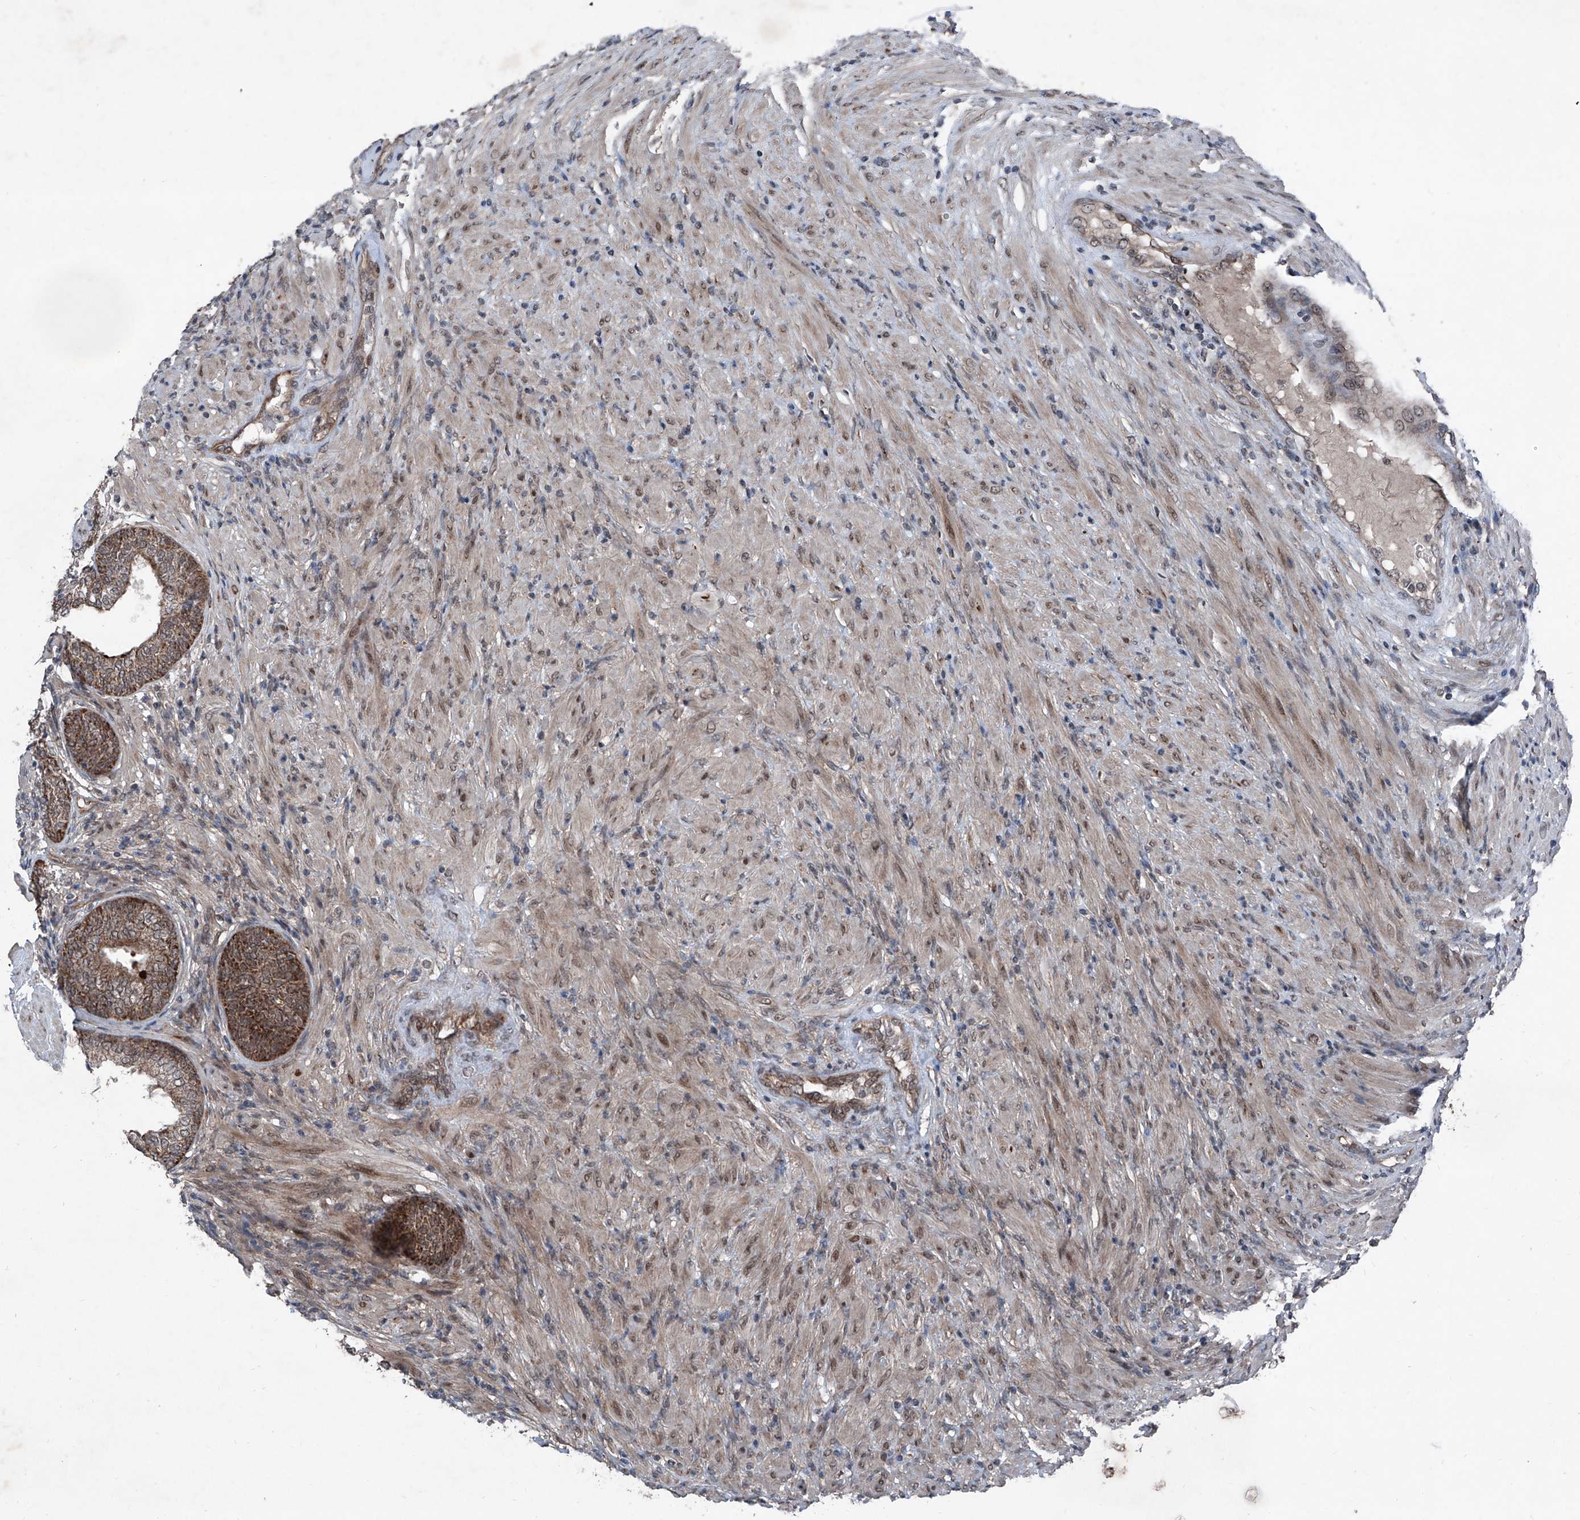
{"staining": {"intensity": "strong", "quantity": ">75%", "location": "cytoplasmic/membranous"}, "tissue": "prostate", "cell_type": "Glandular cells", "image_type": "normal", "snomed": [{"axis": "morphology", "description": "Normal tissue, NOS"}, {"axis": "topography", "description": "Prostate"}], "caption": "The micrograph shows staining of normal prostate, revealing strong cytoplasmic/membranous protein expression (brown color) within glandular cells.", "gene": "COA7", "patient": {"sex": "male", "age": 76}}